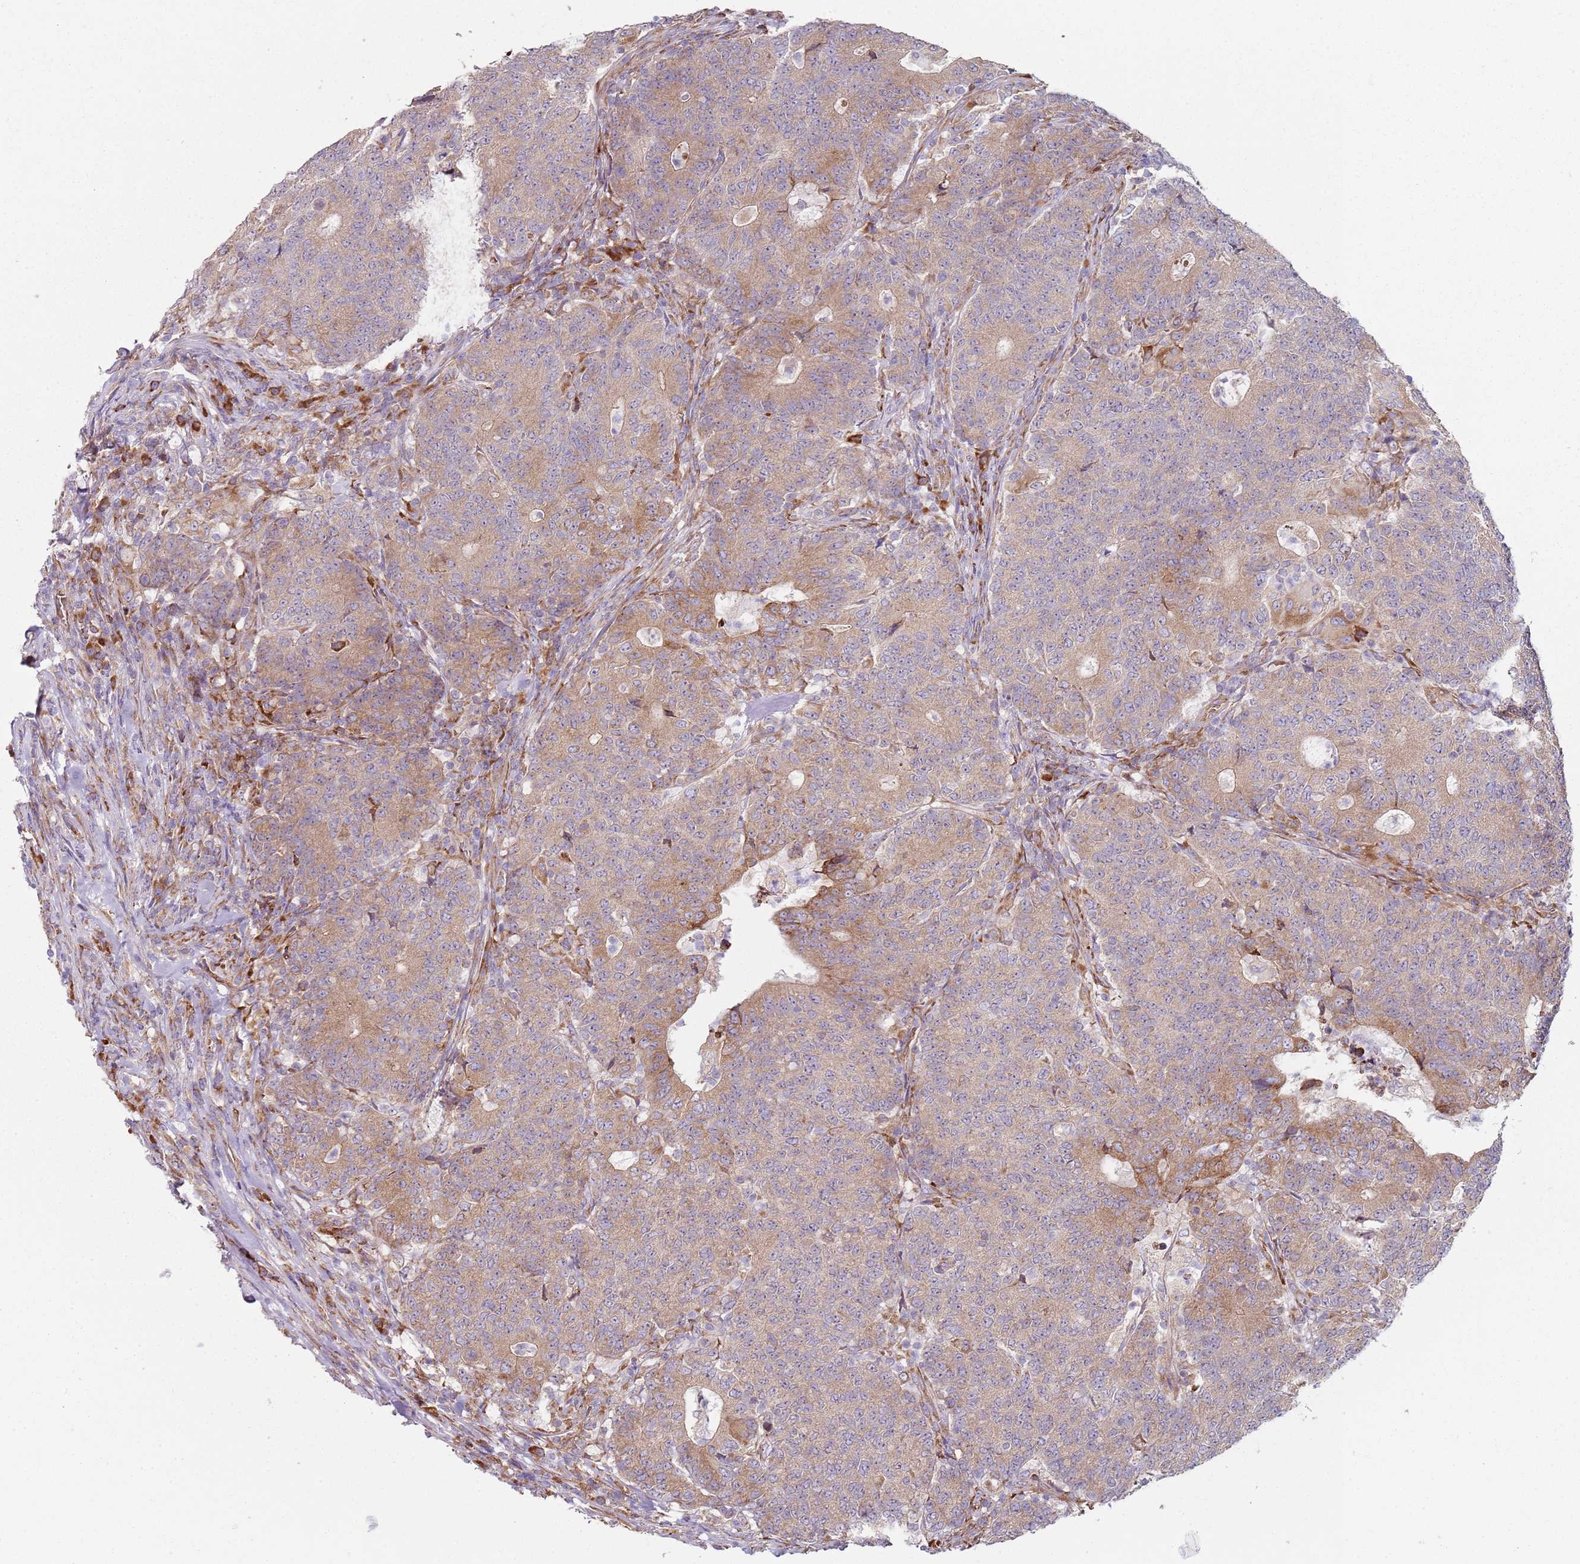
{"staining": {"intensity": "weak", "quantity": "25%-75%", "location": "cytoplasmic/membranous"}, "tissue": "colorectal cancer", "cell_type": "Tumor cells", "image_type": "cancer", "snomed": [{"axis": "morphology", "description": "Adenocarcinoma, NOS"}, {"axis": "topography", "description": "Colon"}], "caption": "Colorectal cancer (adenocarcinoma) stained for a protein (brown) exhibits weak cytoplasmic/membranous positive expression in about 25%-75% of tumor cells.", "gene": "SPATA2", "patient": {"sex": "female", "age": 75}}